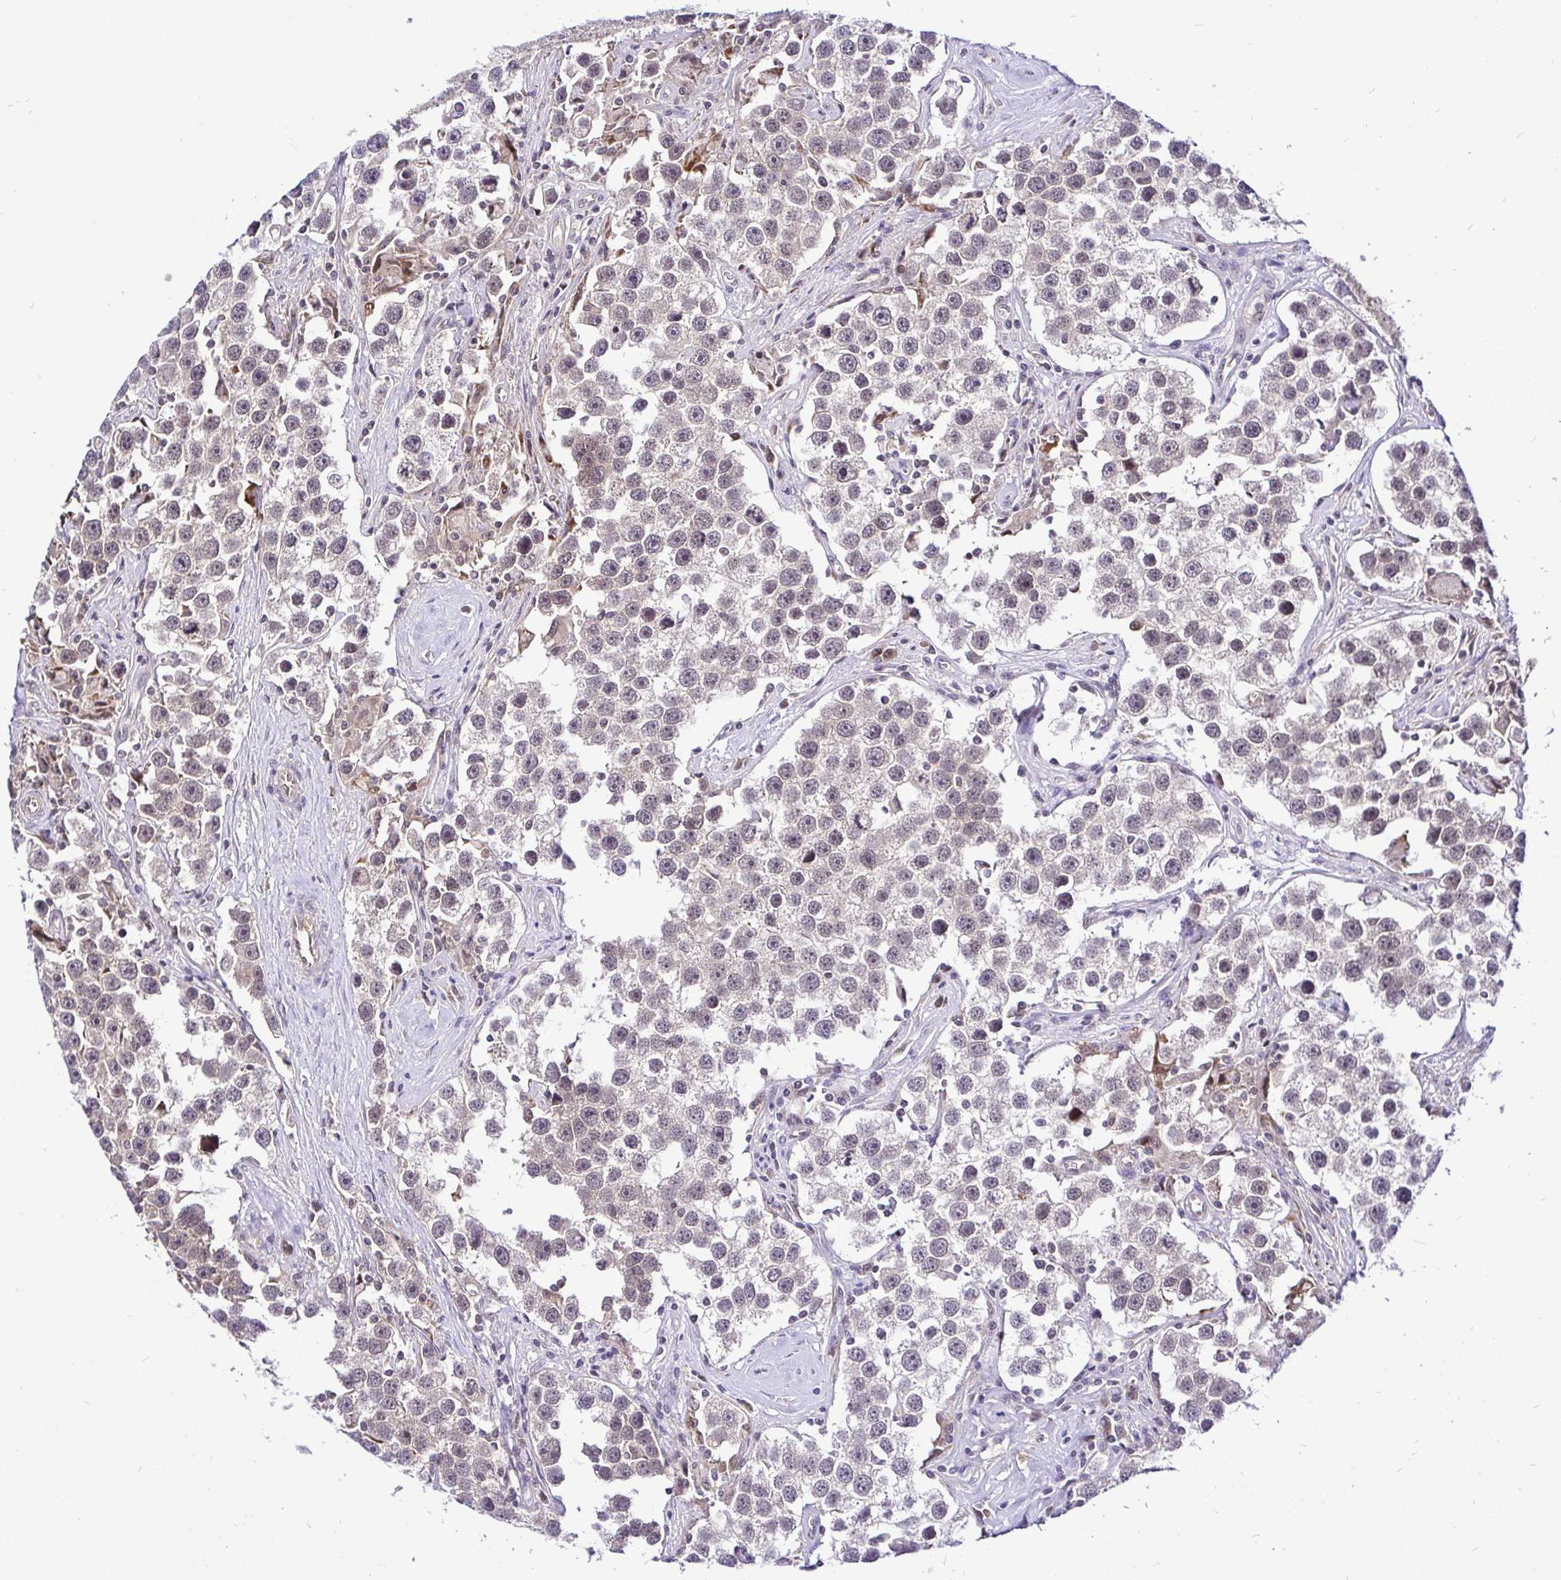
{"staining": {"intensity": "weak", "quantity": "<25%", "location": "cytoplasmic/membranous,nuclear"}, "tissue": "testis cancer", "cell_type": "Tumor cells", "image_type": "cancer", "snomed": [{"axis": "morphology", "description": "Seminoma, NOS"}, {"axis": "topography", "description": "Testis"}], "caption": "Human testis cancer stained for a protein using immunohistochemistry displays no expression in tumor cells.", "gene": "UBE2M", "patient": {"sex": "male", "age": 49}}